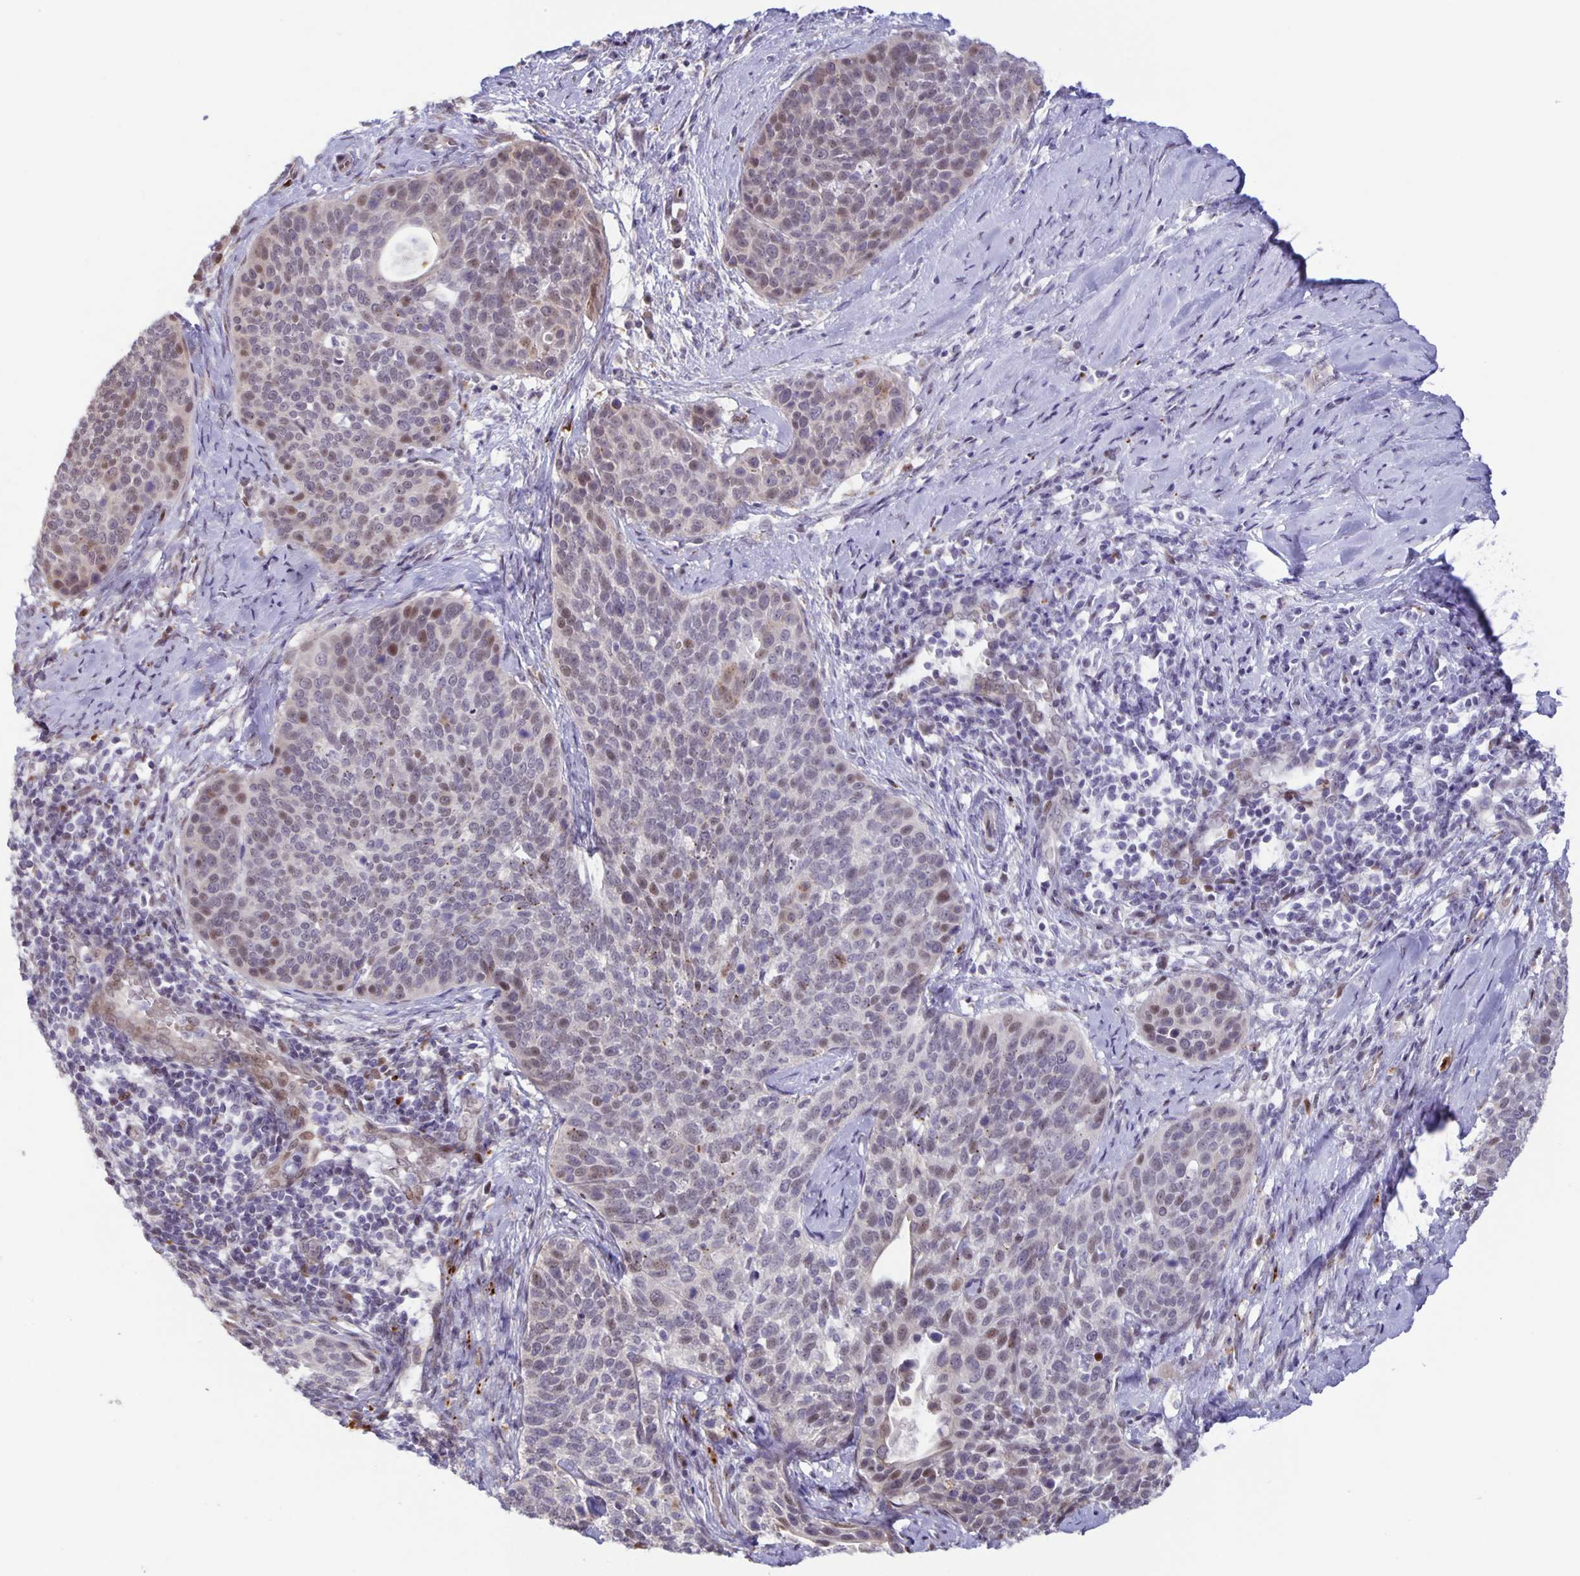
{"staining": {"intensity": "moderate", "quantity": "<25%", "location": "cytoplasmic/membranous,nuclear"}, "tissue": "cervical cancer", "cell_type": "Tumor cells", "image_type": "cancer", "snomed": [{"axis": "morphology", "description": "Squamous cell carcinoma, NOS"}, {"axis": "topography", "description": "Cervix"}], "caption": "Protein staining of cervical squamous cell carcinoma tissue displays moderate cytoplasmic/membranous and nuclear expression in approximately <25% of tumor cells.", "gene": "MAPK12", "patient": {"sex": "female", "age": 69}}